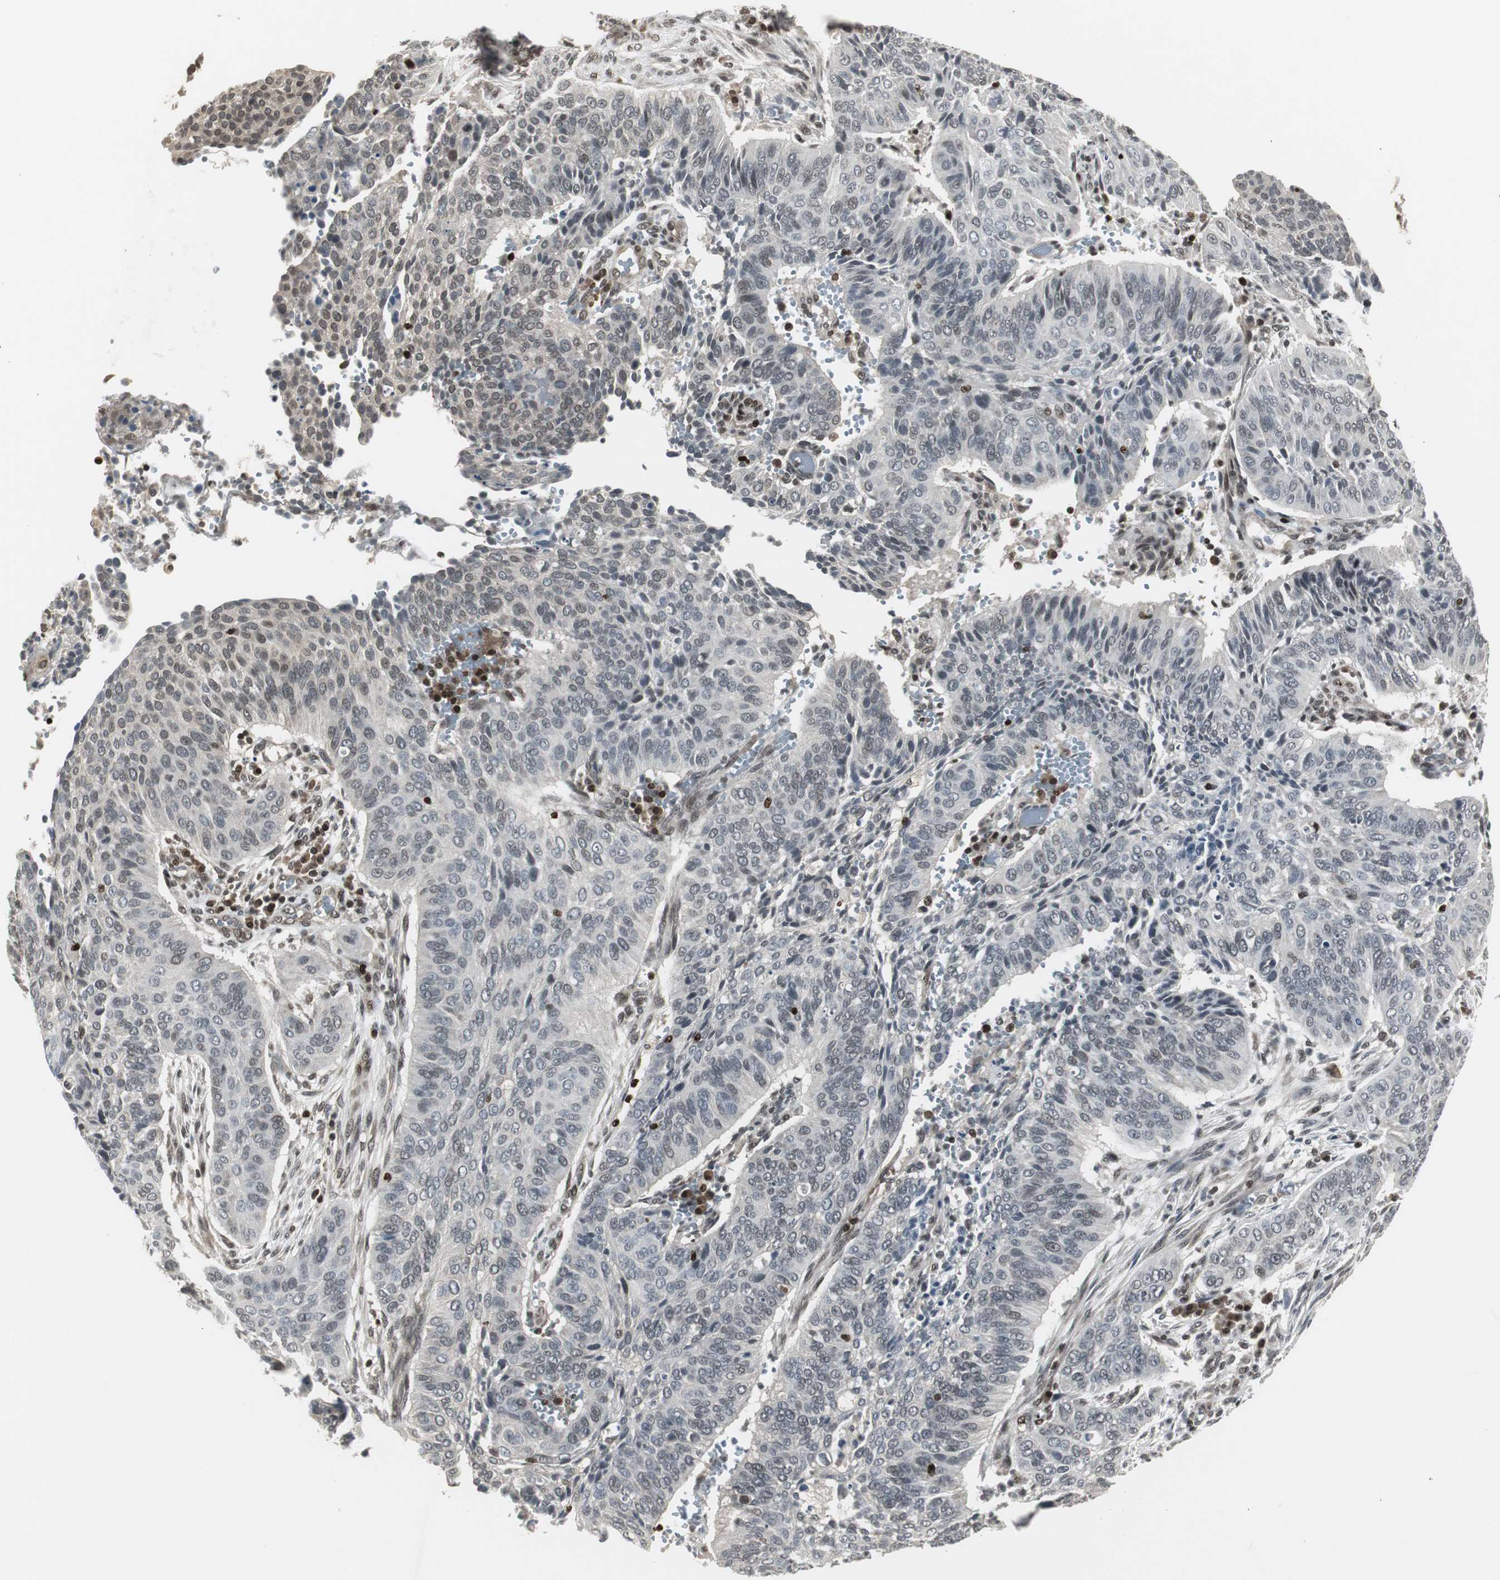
{"staining": {"intensity": "negative", "quantity": "none", "location": "none"}, "tissue": "cervical cancer", "cell_type": "Tumor cells", "image_type": "cancer", "snomed": [{"axis": "morphology", "description": "Squamous cell carcinoma, NOS"}, {"axis": "topography", "description": "Cervix"}], "caption": "Photomicrograph shows no significant protein positivity in tumor cells of squamous cell carcinoma (cervical).", "gene": "MPG", "patient": {"sex": "female", "age": 39}}